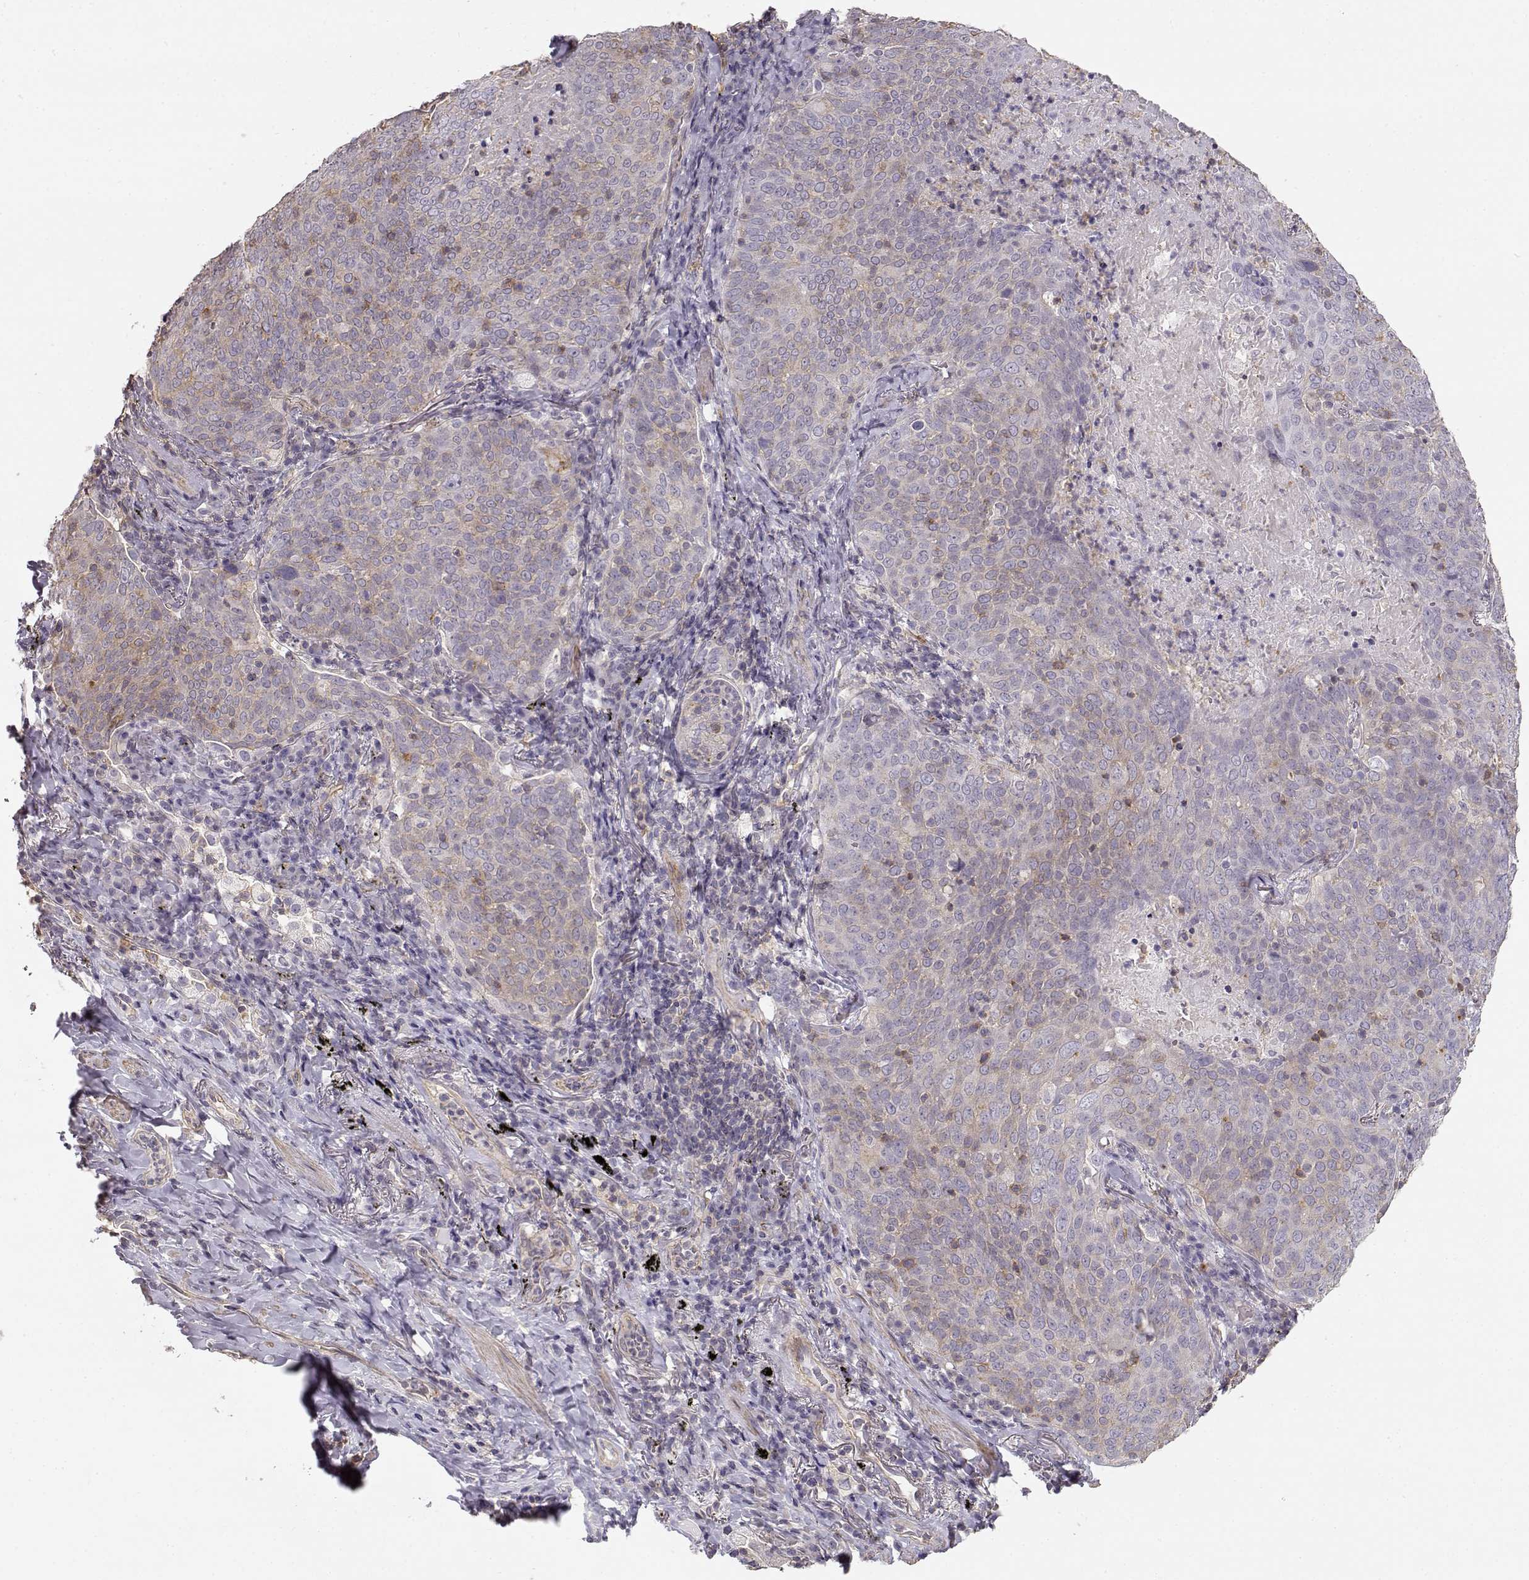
{"staining": {"intensity": "negative", "quantity": "none", "location": "none"}, "tissue": "lung cancer", "cell_type": "Tumor cells", "image_type": "cancer", "snomed": [{"axis": "morphology", "description": "Squamous cell carcinoma, NOS"}, {"axis": "topography", "description": "Lung"}], "caption": "Immunohistochemistry (IHC) photomicrograph of lung cancer stained for a protein (brown), which shows no positivity in tumor cells.", "gene": "DAPL1", "patient": {"sex": "male", "age": 82}}